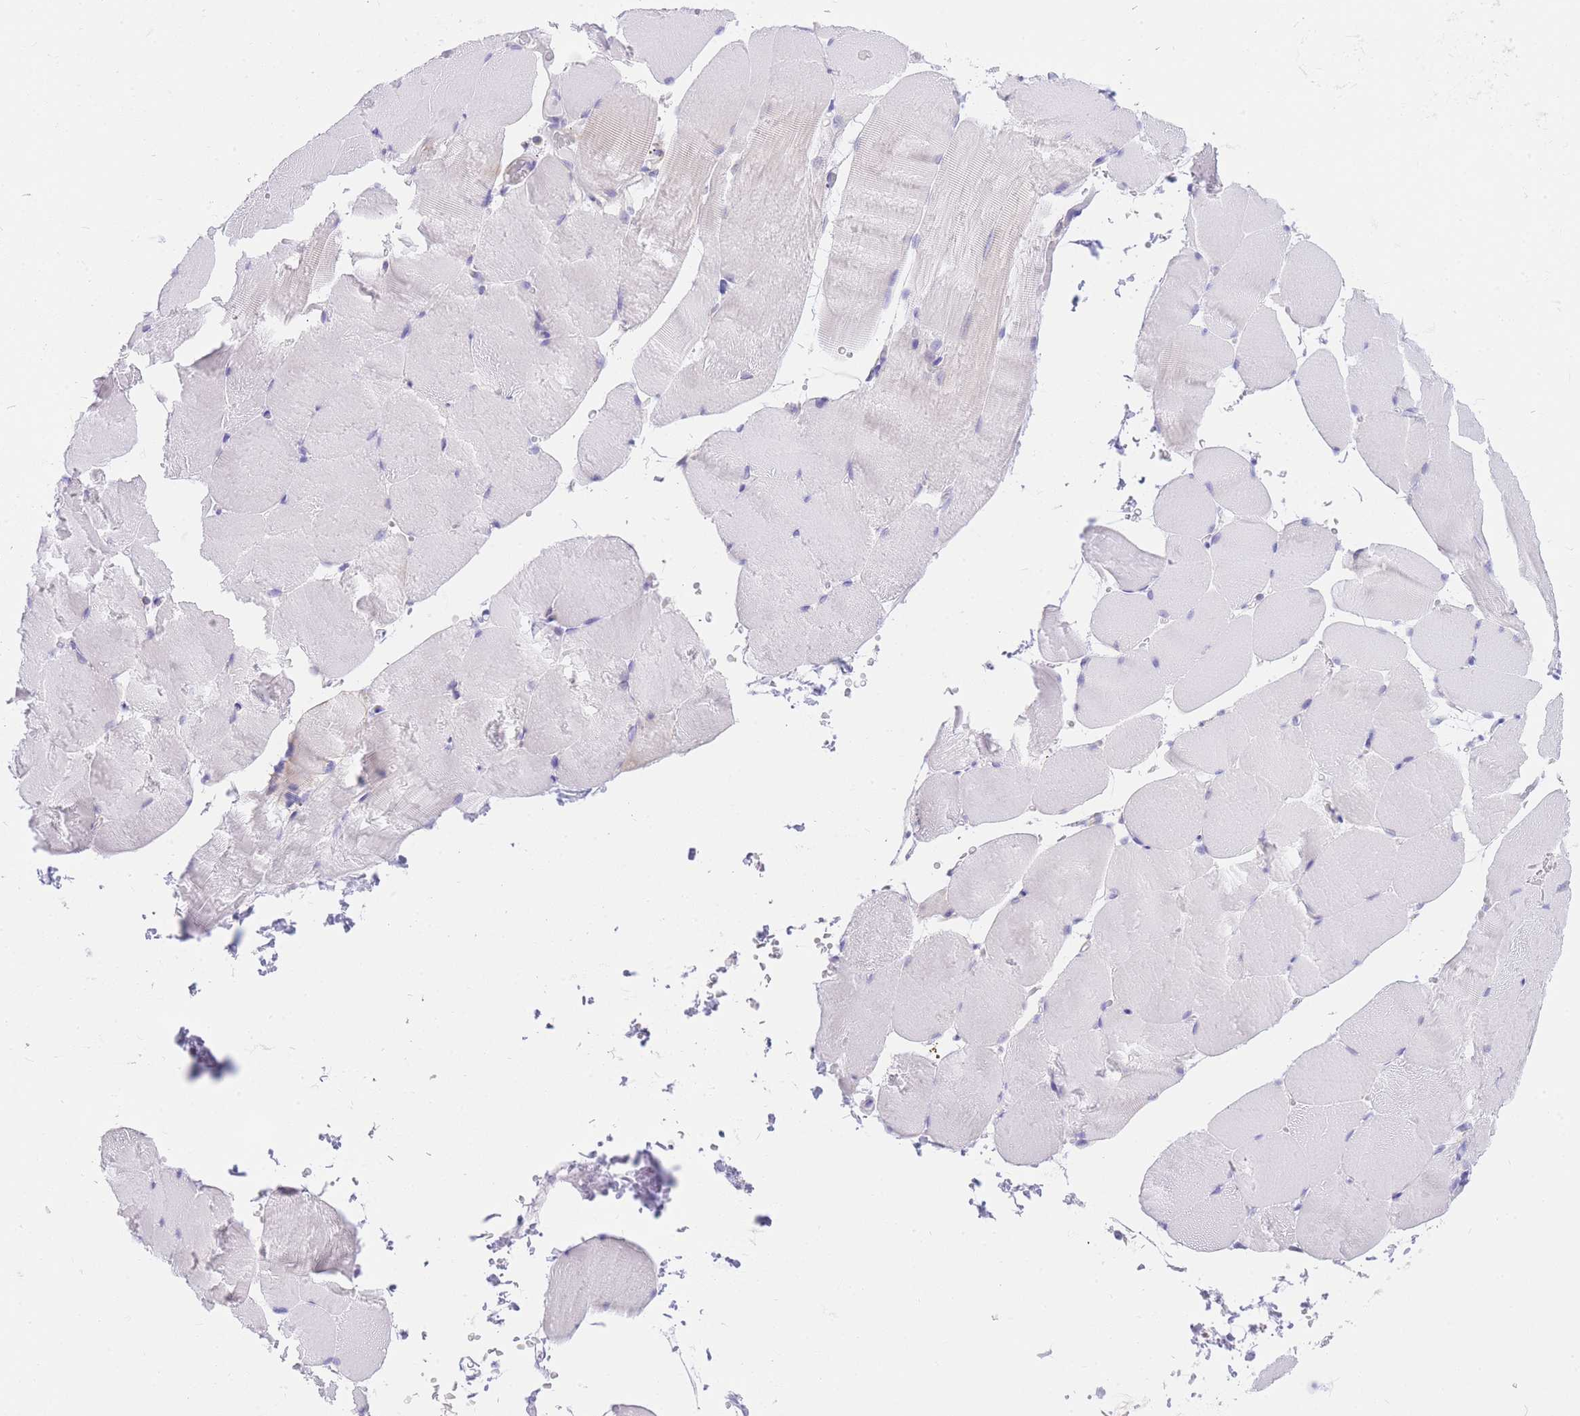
{"staining": {"intensity": "negative", "quantity": "none", "location": "none"}, "tissue": "skeletal muscle", "cell_type": "Myocytes", "image_type": "normal", "snomed": [{"axis": "morphology", "description": "Normal tissue, NOS"}, {"axis": "topography", "description": "Skeletal muscle"}, {"axis": "topography", "description": "Parathyroid gland"}], "caption": "The micrograph reveals no significant staining in myocytes of skeletal muscle. (DAB immunohistochemistry (IHC) visualized using brightfield microscopy, high magnification).", "gene": "SRSF12", "patient": {"sex": "female", "age": 37}}